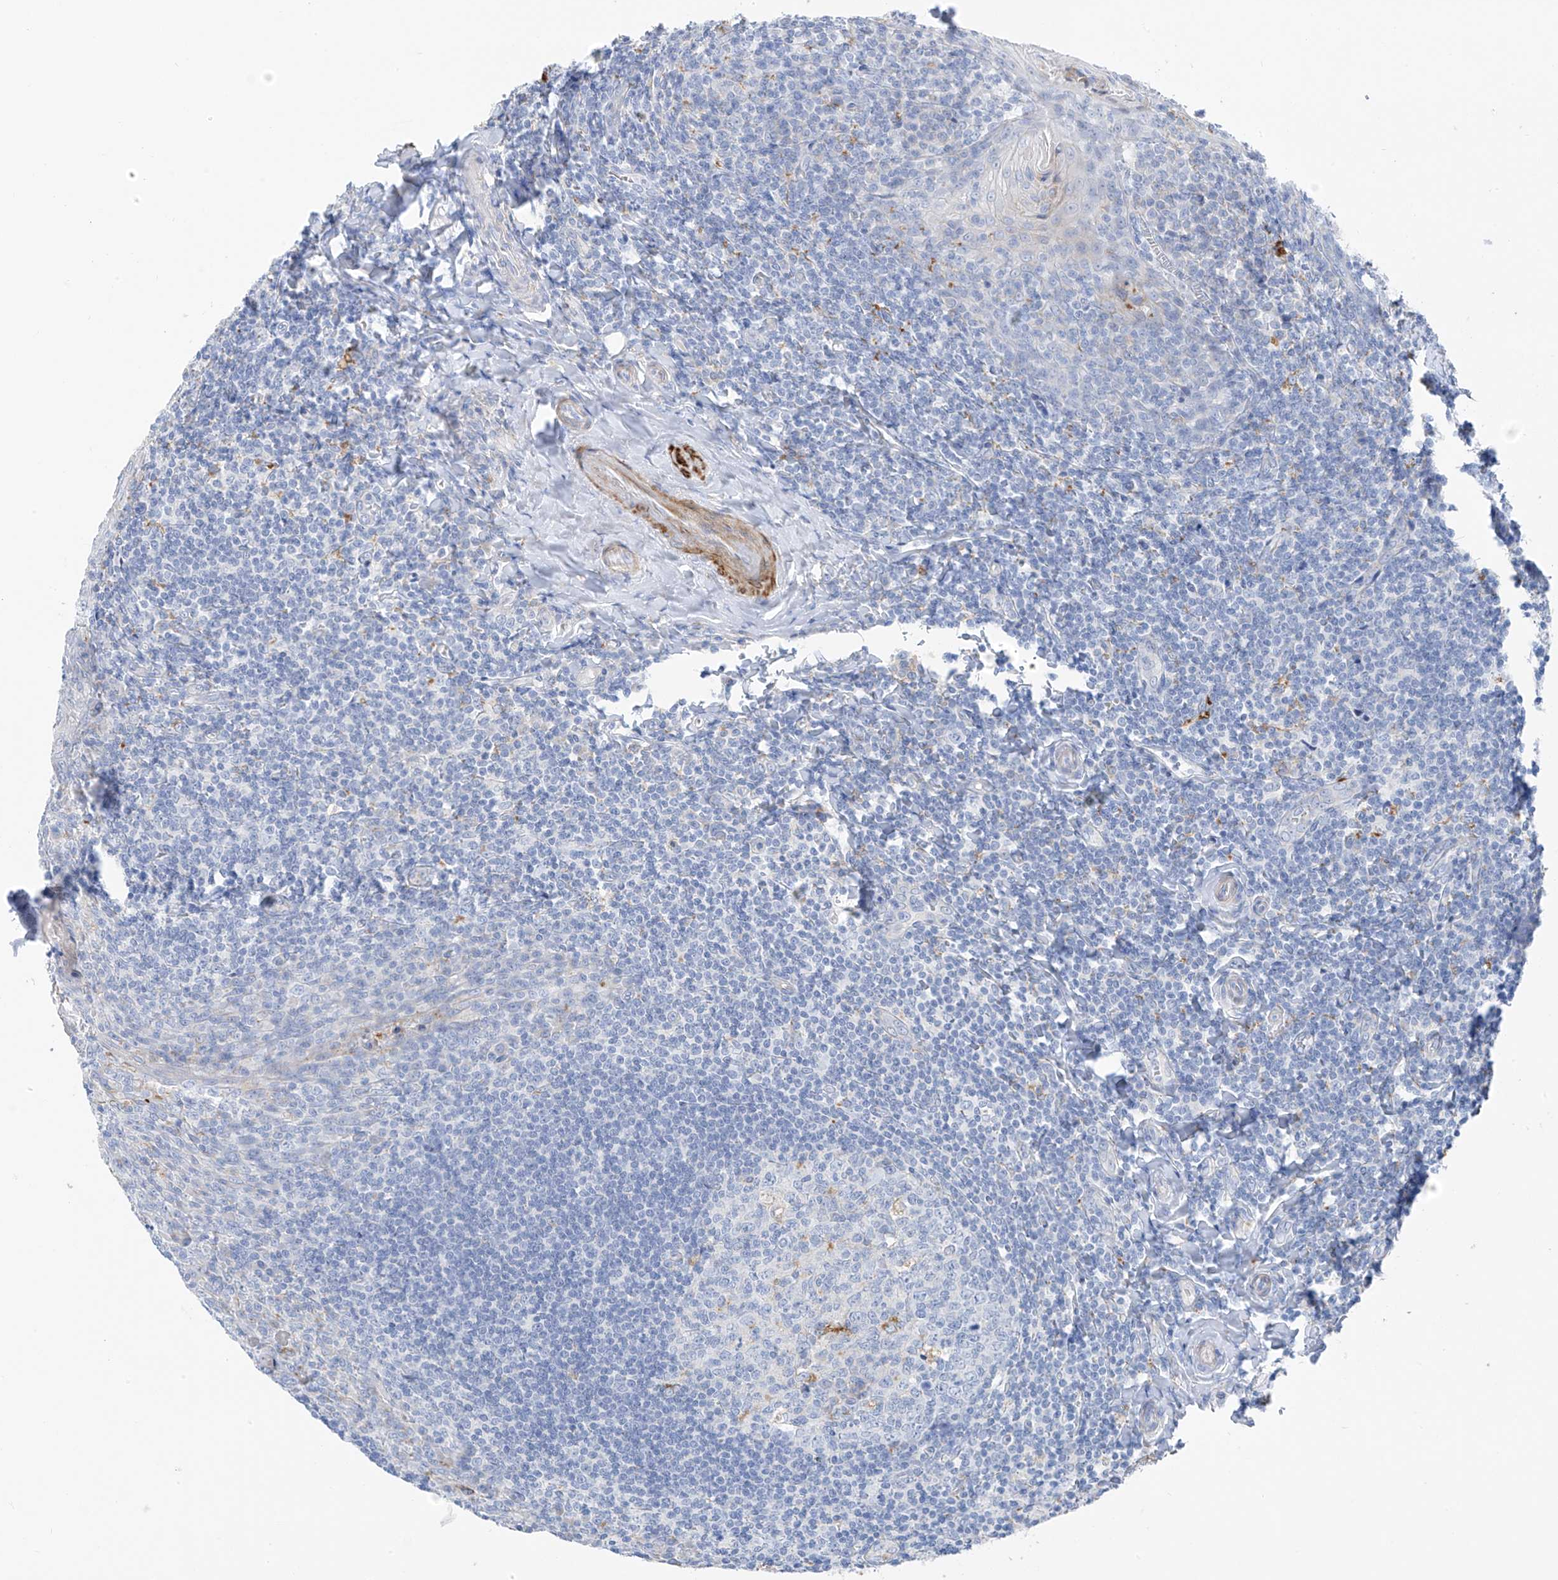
{"staining": {"intensity": "negative", "quantity": "none", "location": "none"}, "tissue": "tonsil", "cell_type": "Germinal center cells", "image_type": "normal", "snomed": [{"axis": "morphology", "description": "Normal tissue, NOS"}, {"axis": "topography", "description": "Tonsil"}], "caption": "Immunohistochemistry (IHC) of unremarkable tonsil displays no expression in germinal center cells.", "gene": "GLMP", "patient": {"sex": "male", "age": 27}}